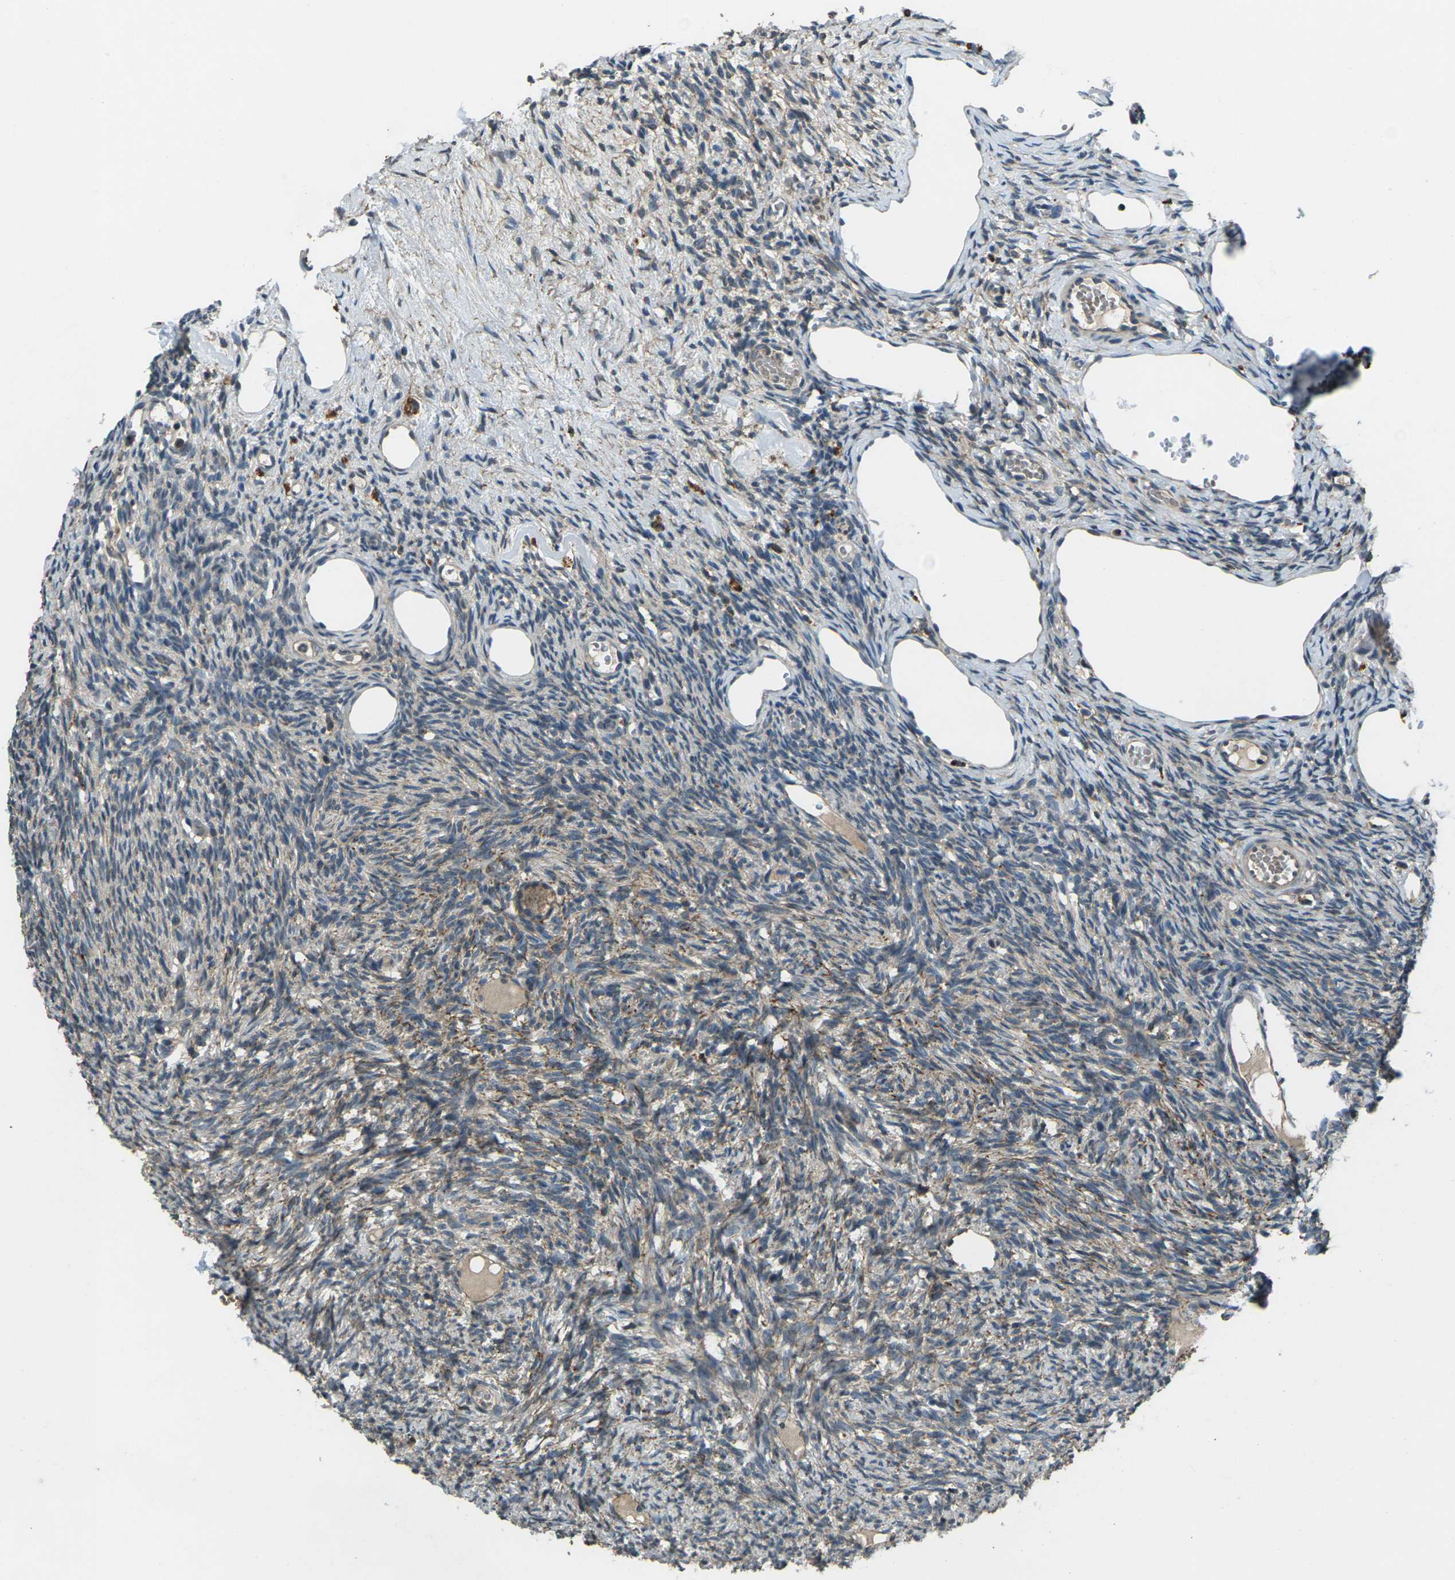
{"staining": {"intensity": "weak", "quantity": "25%-75%", "location": "cytoplasmic/membranous"}, "tissue": "ovary", "cell_type": "Follicle cells", "image_type": "normal", "snomed": [{"axis": "morphology", "description": "Normal tissue, NOS"}, {"axis": "topography", "description": "Ovary"}], "caption": "About 25%-75% of follicle cells in unremarkable ovary display weak cytoplasmic/membranous protein positivity as visualized by brown immunohistochemical staining.", "gene": "SLC31A2", "patient": {"sex": "female", "age": 33}}